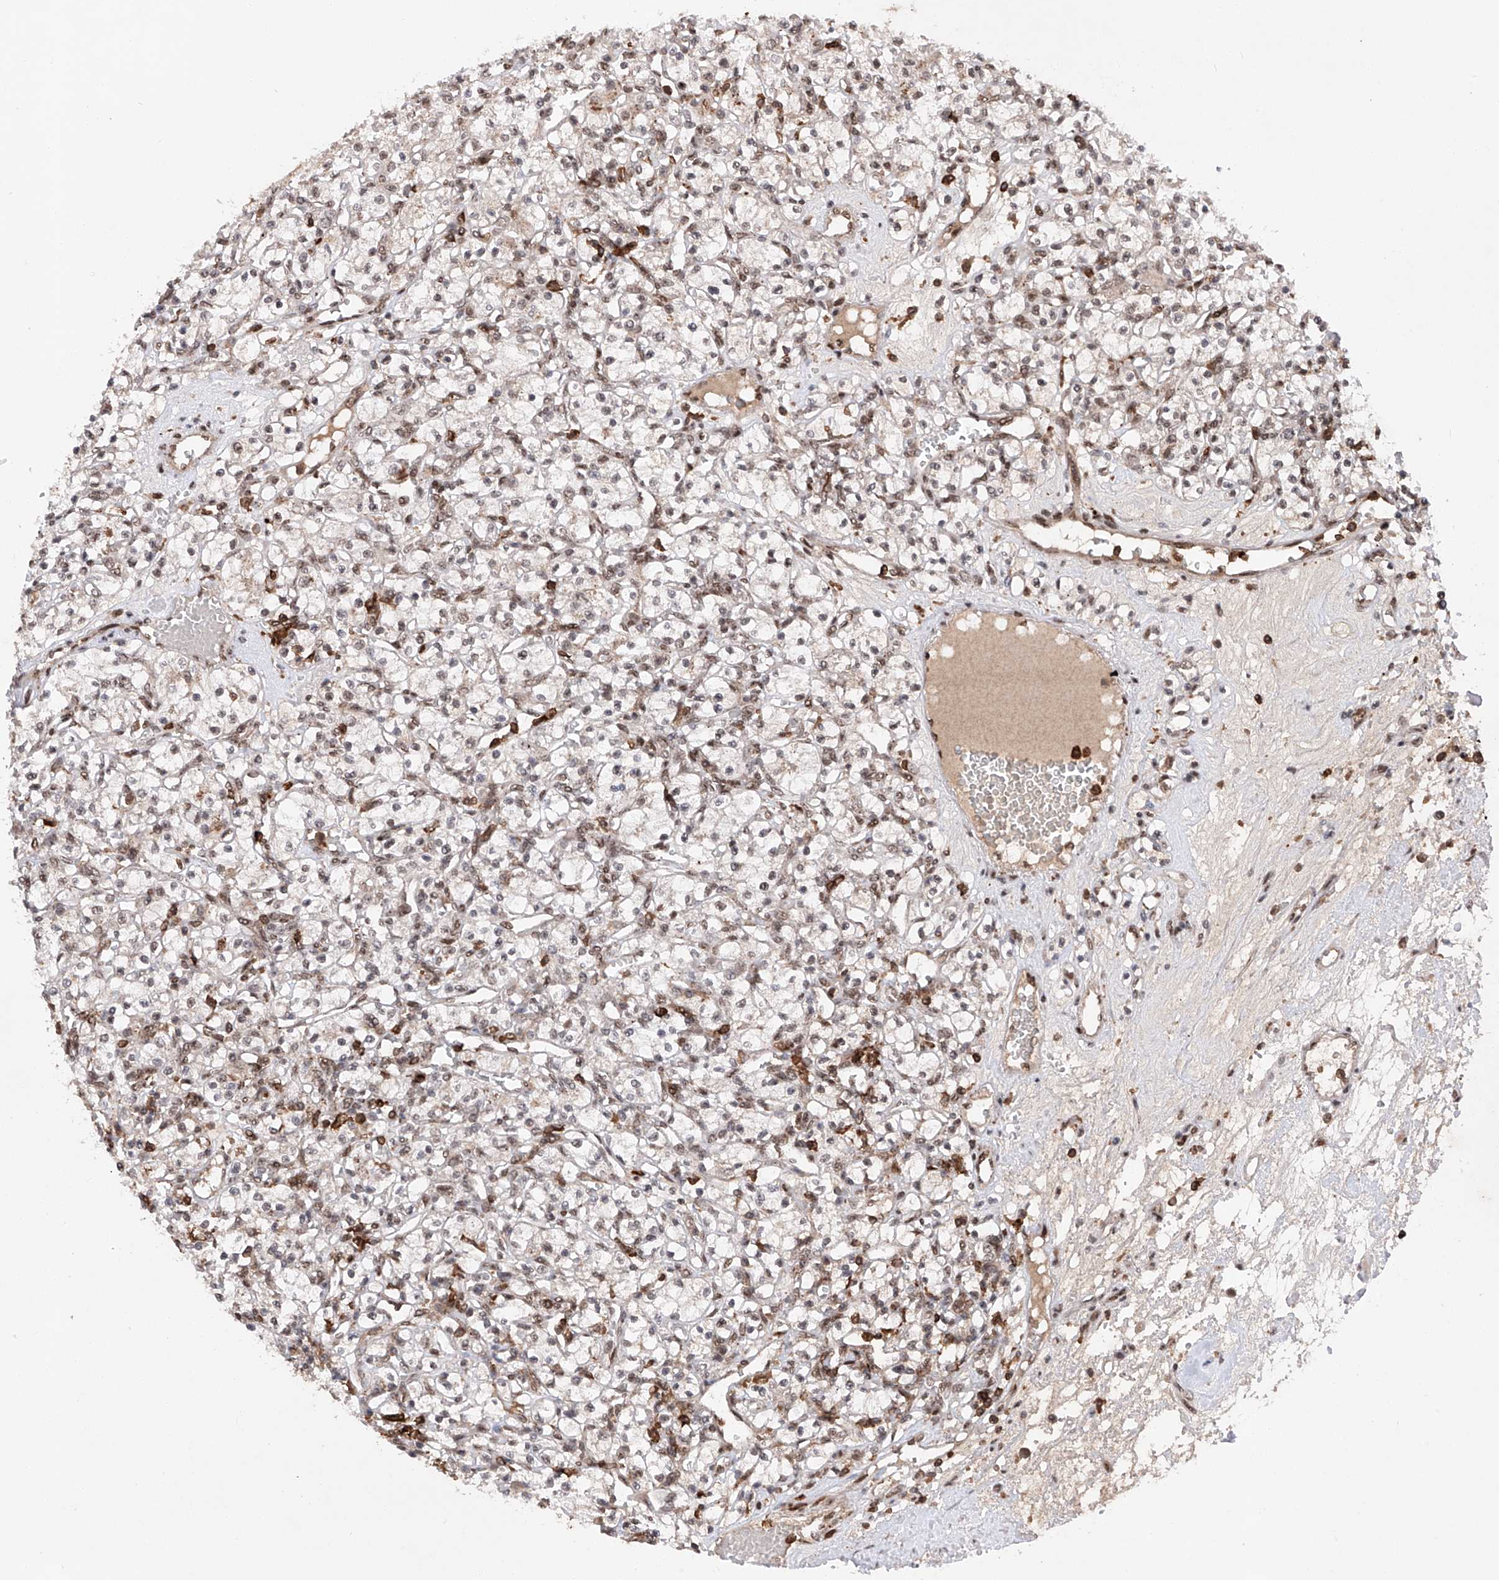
{"staining": {"intensity": "weak", "quantity": "<25%", "location": "nuclear"}, "tissue": "renal cancer", "cell_type": "Tumor cells", "image_type": "cancer", "snomed": [{"axis": "morphology", "description": "Adenocarcinoma, NOS"}, {"axis": "topography", "description": "Kidney"}], "caption": "A photomicrograph of adenocarcinoma (renal) stained for a protein reveals no brown staining in tumor cells. (DAB (3,3'-diaminobenzidine) IHC visualized using brightfield microscopy, high magnification).", "gene": "ZNF280D", "patient": {"sex": "female", "age": 59}}